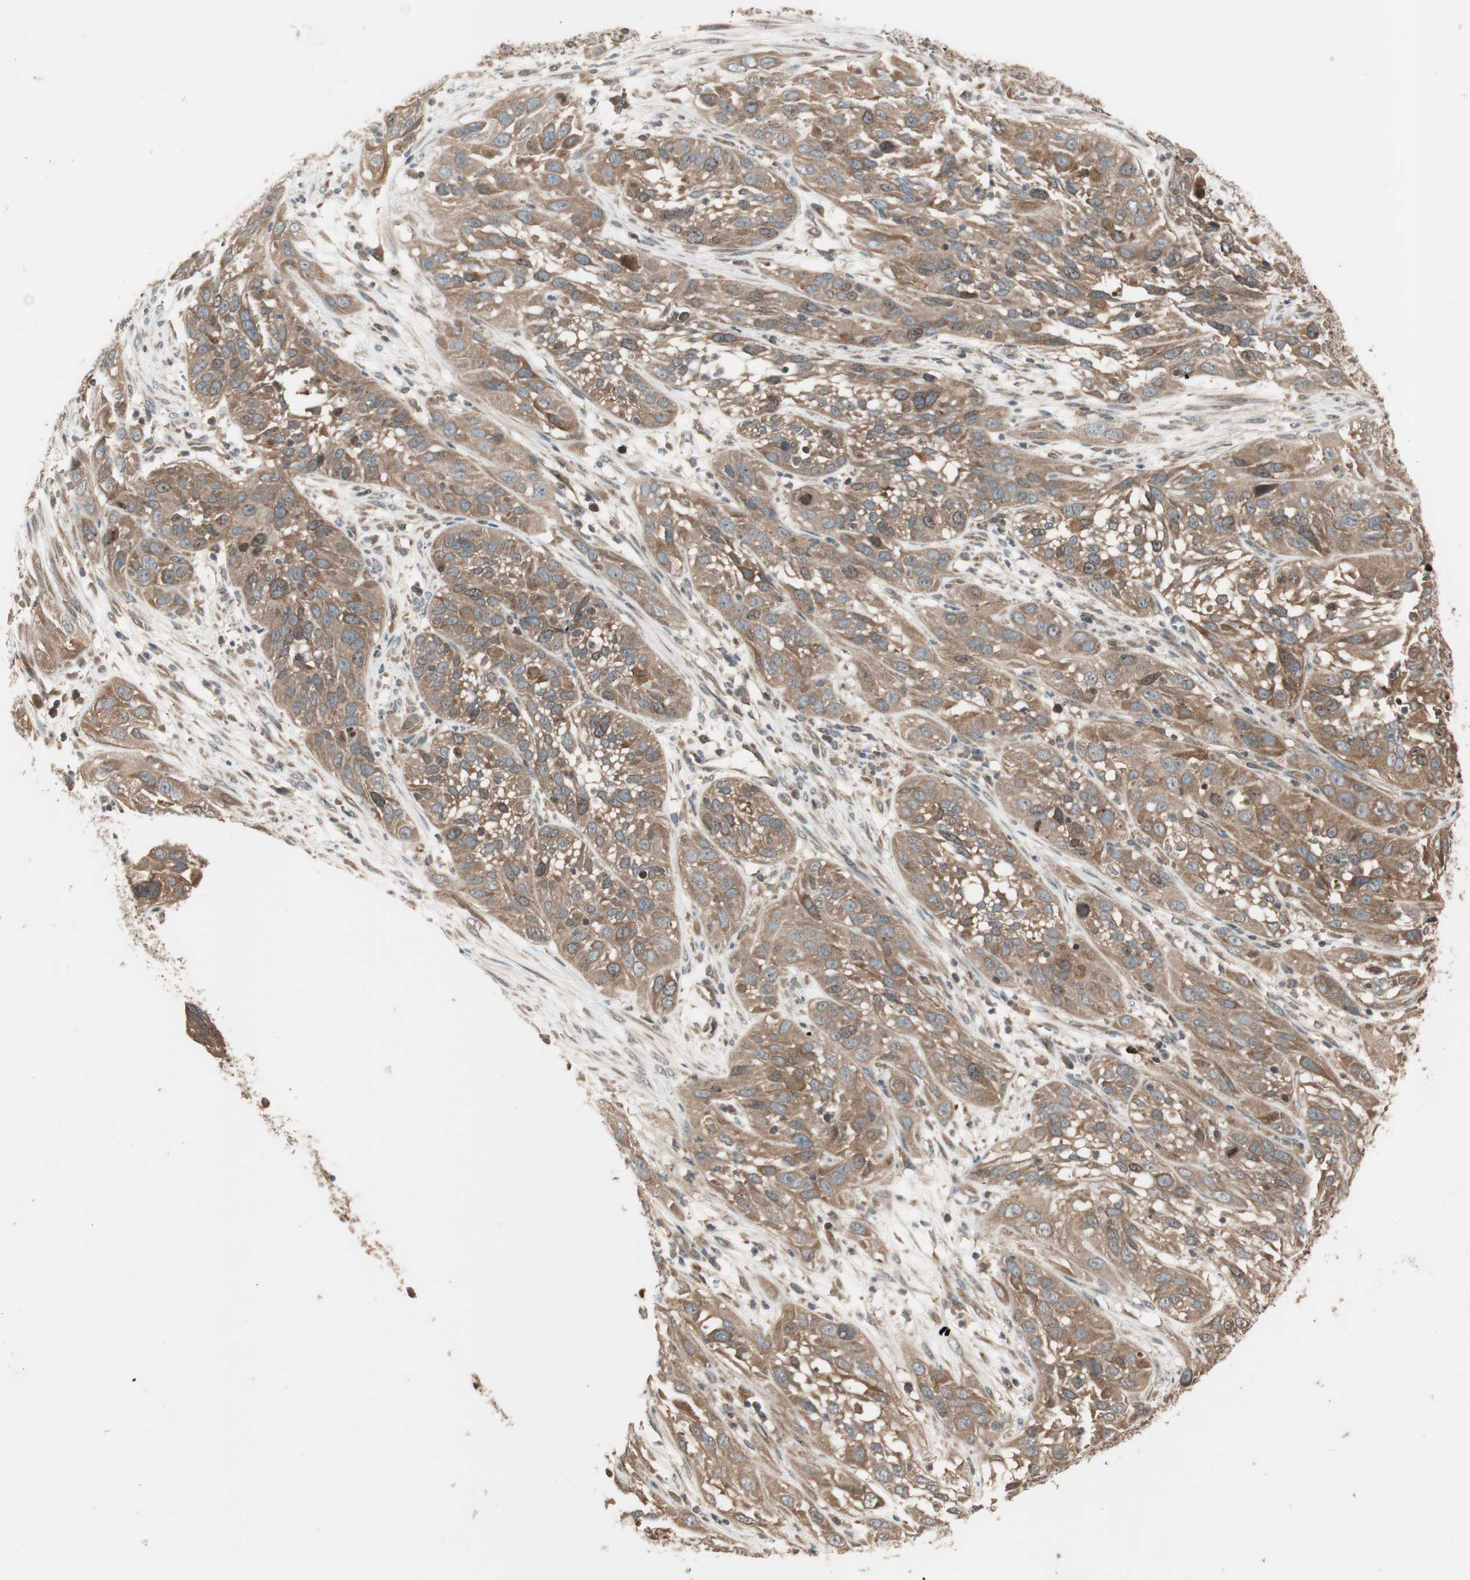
{"staining": {"intensity": "moderate", "quantity": ">75%", "location": "cytoplasmic/membranous"}, "tissue": "cervical cancer", "cell_type": "Tumor cells", "image_type": "cancer", "snomed": [{"axis": "morphology", "description": "Squamous cell carcinoma, NOS"}, {"axis": "topography", "description": "Cervix"}], "caption": "Immunohistochemical staining of cervical squamous cell carcinoma displays medium levels of moderate cytoplasmic/membranous protein positivity in about >75% of tumor cells. Nuclei are stained in blue.", "gene": "ATP6AP2", "patient": {"sex": "female", "age": 32}}